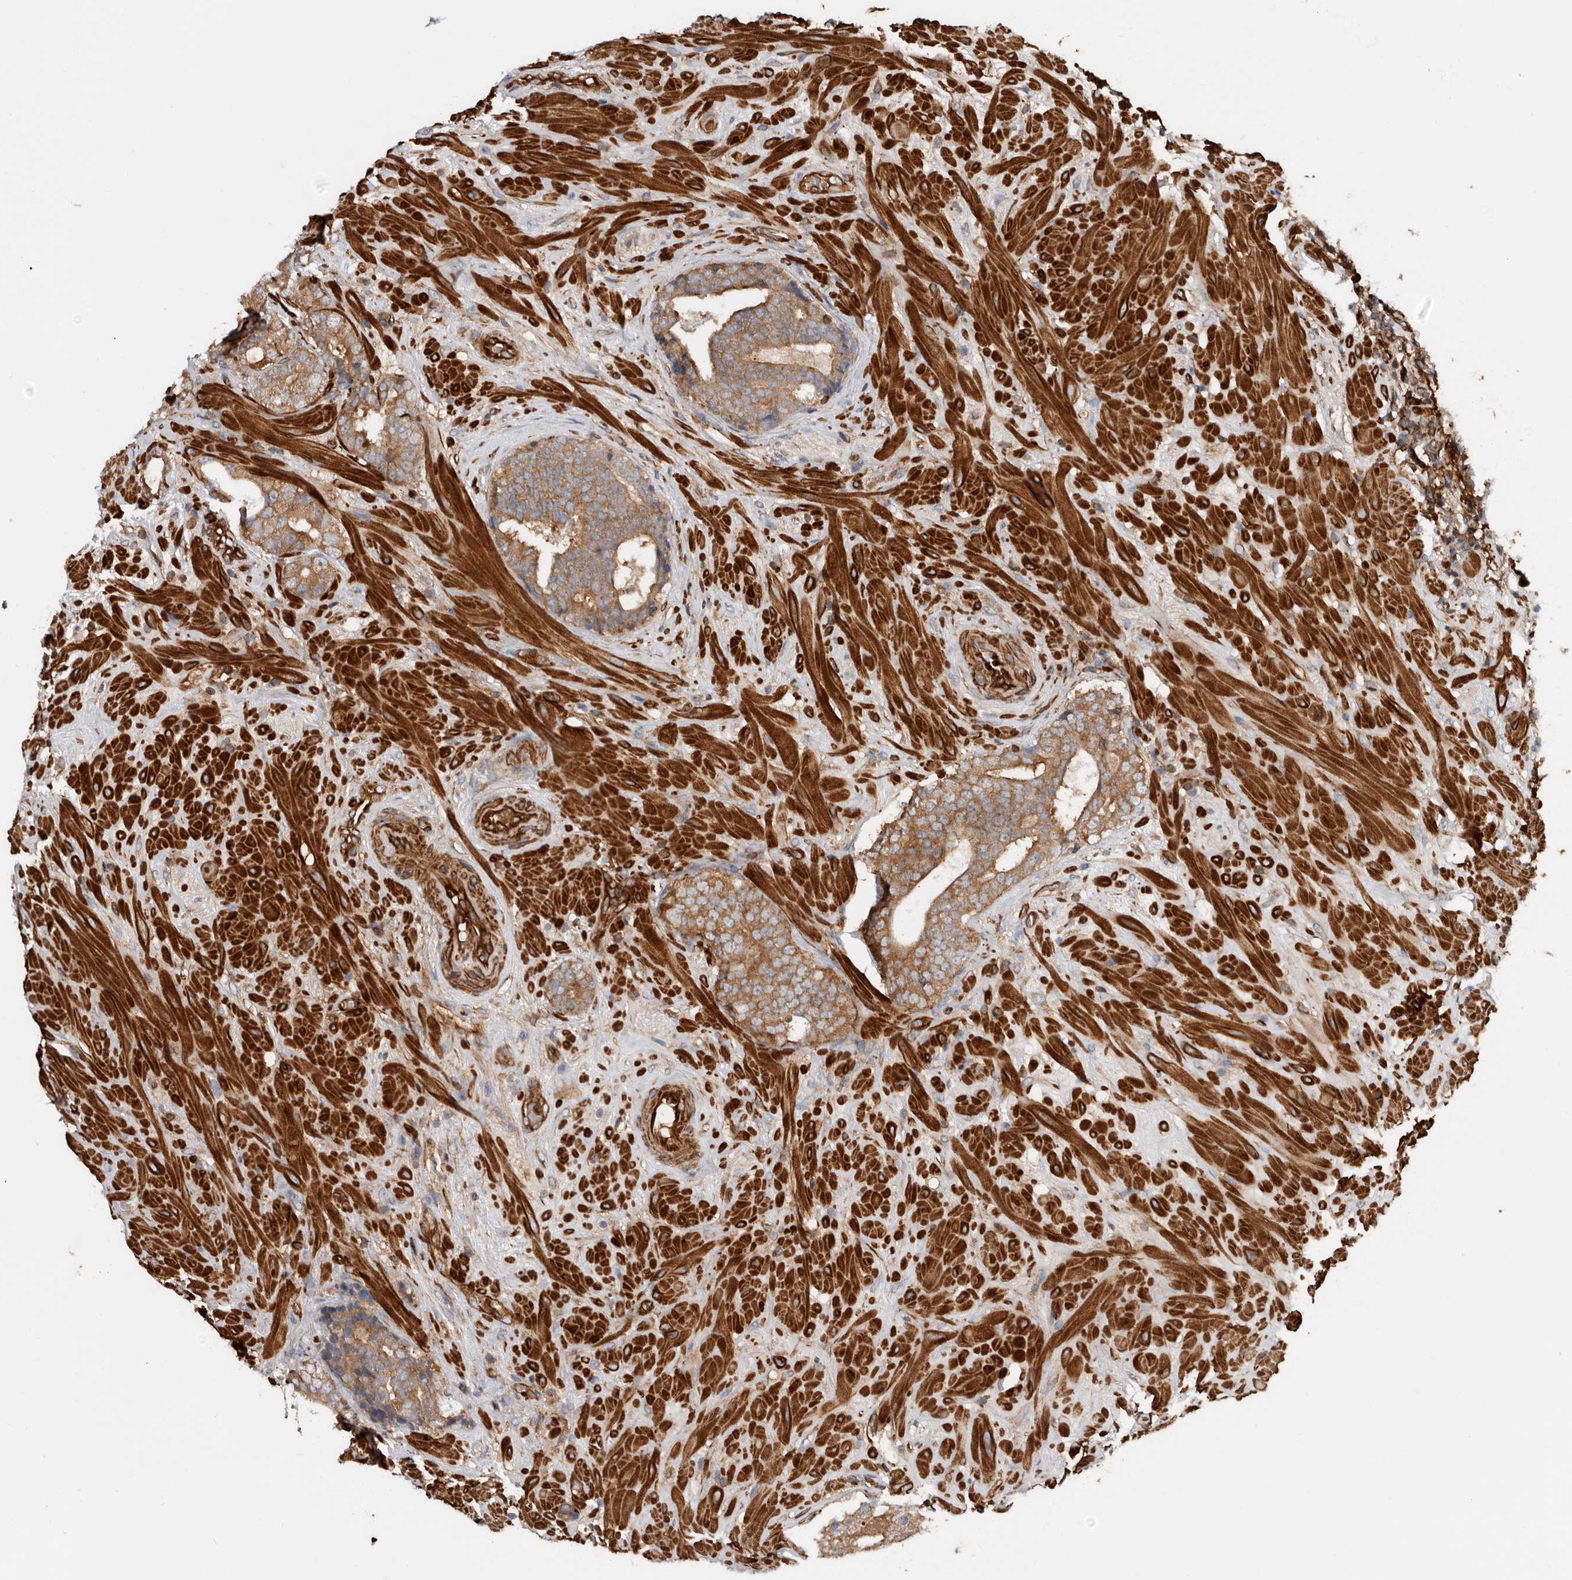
{"staining": {"intensity": "moderate", "quantity": ">75%", "location": "cytoplasmic/membranous"}, "tissue": "prostate cancer", "cell_type": "Tumor cells", "image_type": "cancer", "snomed": [{"axis": "morphology", "description": "Adenocarcinoma, High grade"}, {"axis": "topography", "description": "Prostate"}], "caption": "Prostate high-grade adenocarcinoma stained for a protein (brown) reveals moderate cytoplasmic/membranous positive expression in approximately >75% of tumor cells.", "gene": "TMC7", "patient": {"sex": "male", "age": 56}}